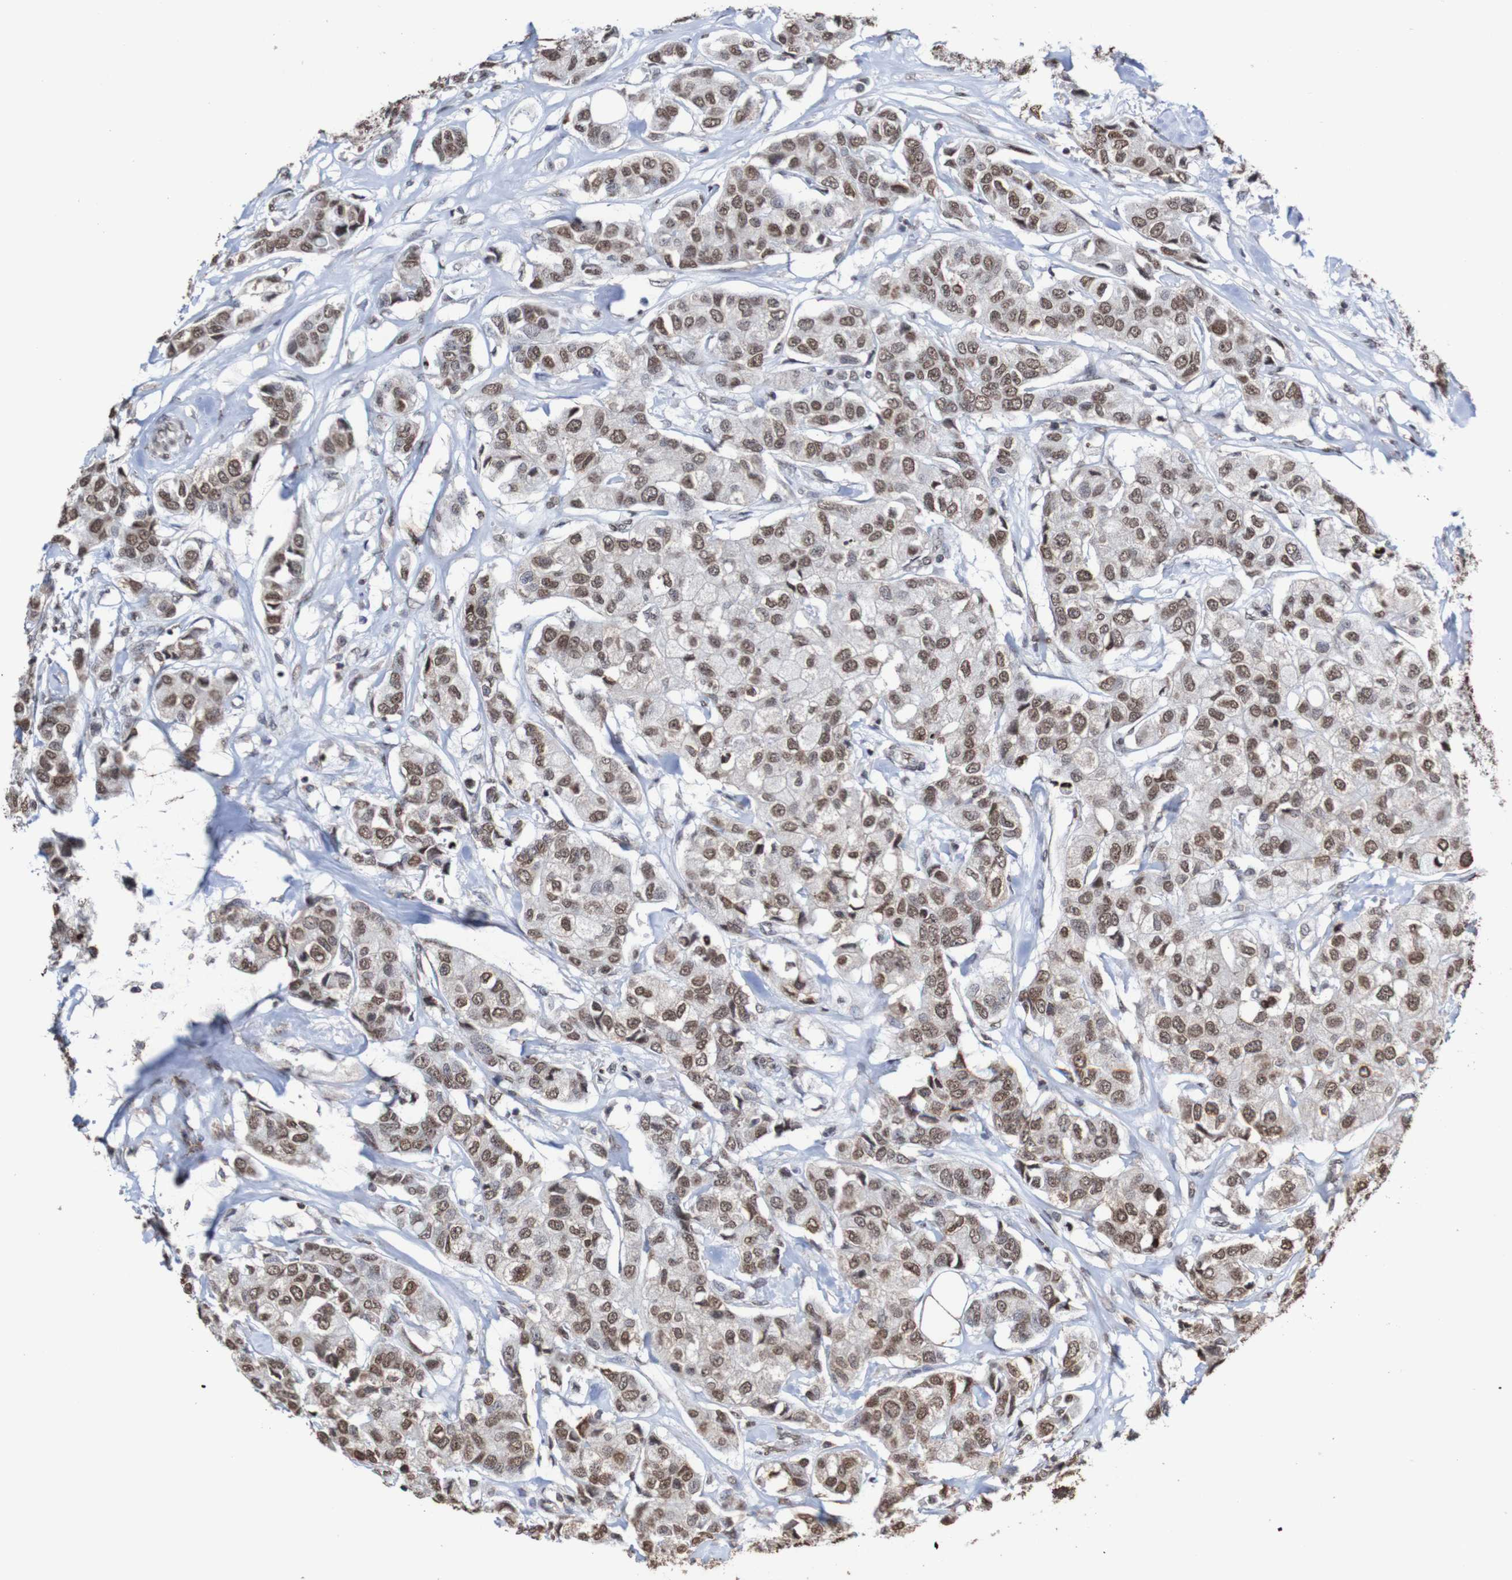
{"staining": {"intensity": "moderate", "quantity": ">75%", "location": "nuclear"}, "tissue": "breast cancer", "cell_type": "Tumor cells", "image_type": "cancer", "snomed": [{"axis": "morphology", "description": "Duct carcinoma"}, {"axis": "topography", "description": "Breast"}], "caption": "Moderate nuclear expression is present in about >75% of tumor cells in invasive ductal carcinoma (breast).", "gene": "GFI1", "patient": {"sex": "female", "age": 80}}